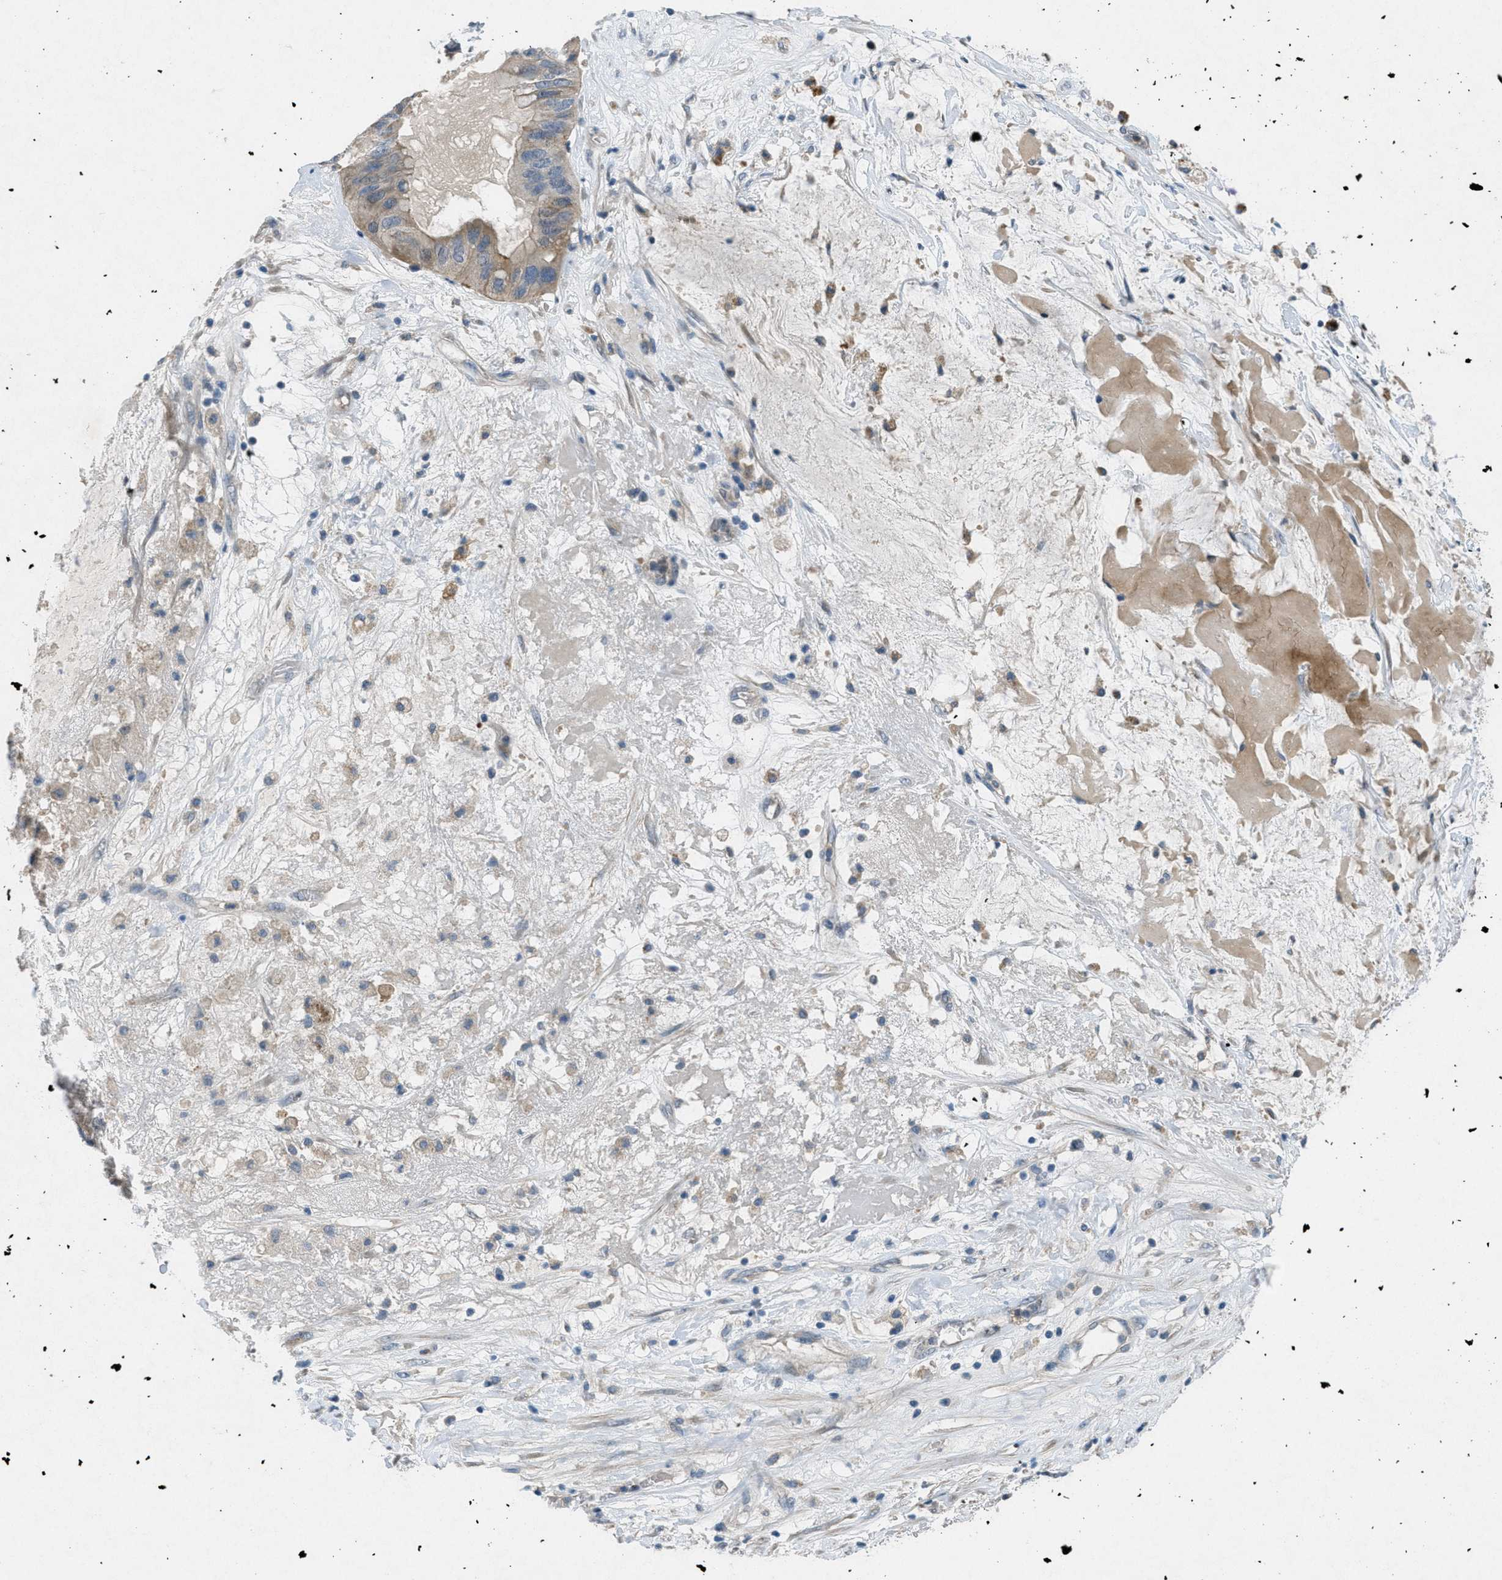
{"staining": {"intensity": "weak", "quantity": ">75%", "location": "cytoplasmic/membranous"}, "tissue": "ovarian cancer", "cell_type": "Tumor cells", "image_type": "cancer", "snomed": [{"axis": "morphology", "description": "Cystadenocarcinoma, mucinous, NOS"}, {"axis": "topography", "description": "Ovary"}], "caption": "Protein staining of ovarian mucinous cystadenocarcinoma tissue exhibits weak cytoplasmic/membranous expression in approximately >75% of tumor cells. (DAB = brown stain, brightfield microscopy at high magnification).", "gene": "ADCY6", "patient": {"sex": "female", "age": 80}}